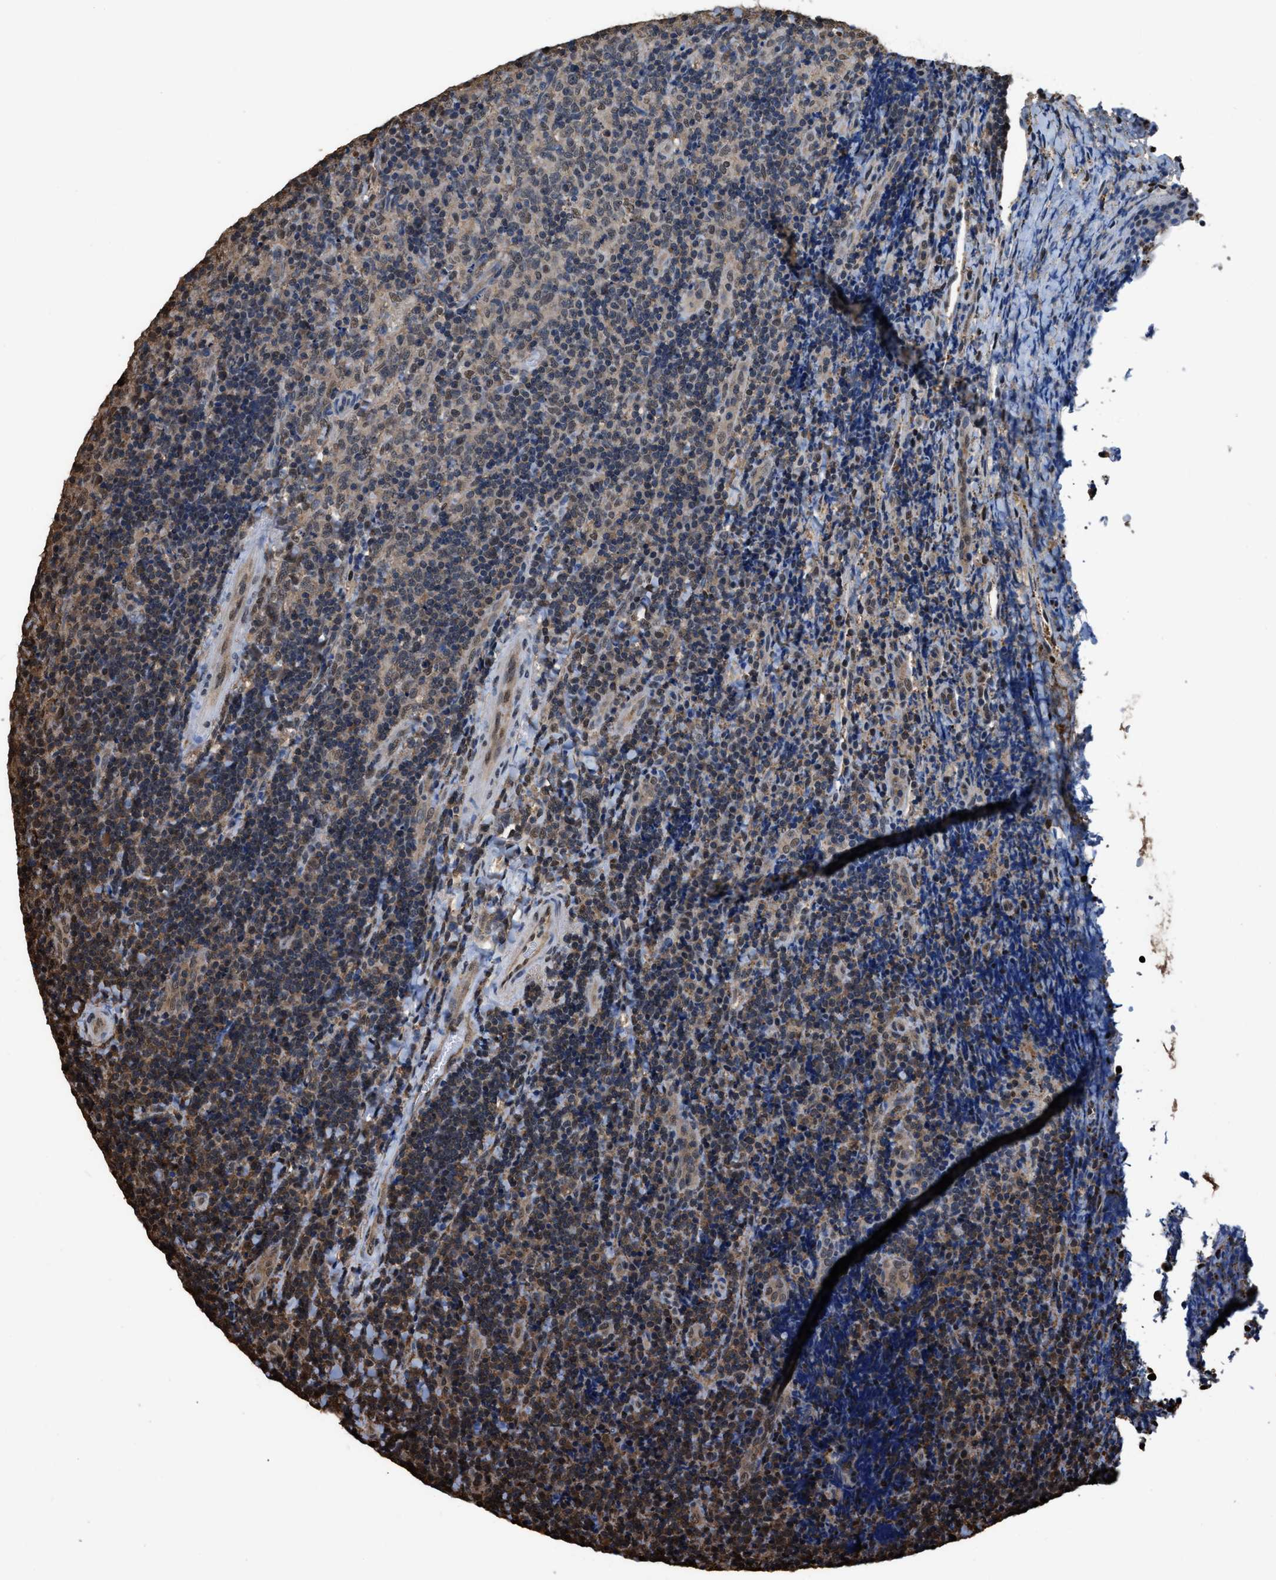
{"staining": {"intensity": "weak", "quantity": "25%-75%", "location": "nuclear"}, "tissue": "lymphoma", "cell_type": "Tumor cells", "image_type": "cancer", "snomed": [{"axis": "morphology", "description": "Malignant lymphoma, non-Hodgkin's type, High grade"}, {"axis": "topography", "description": "Tonsil"}], "caption": "IHC of human malignant lymphoma, non-Hodgkin's type (high-grade) demonstrates low levels of weak nuclear staining in about 25%-75% of tumor cells. Nuclei are stained in blue.", "gene": "FNTA", "patient": {"sex": "female", "age": 36}}